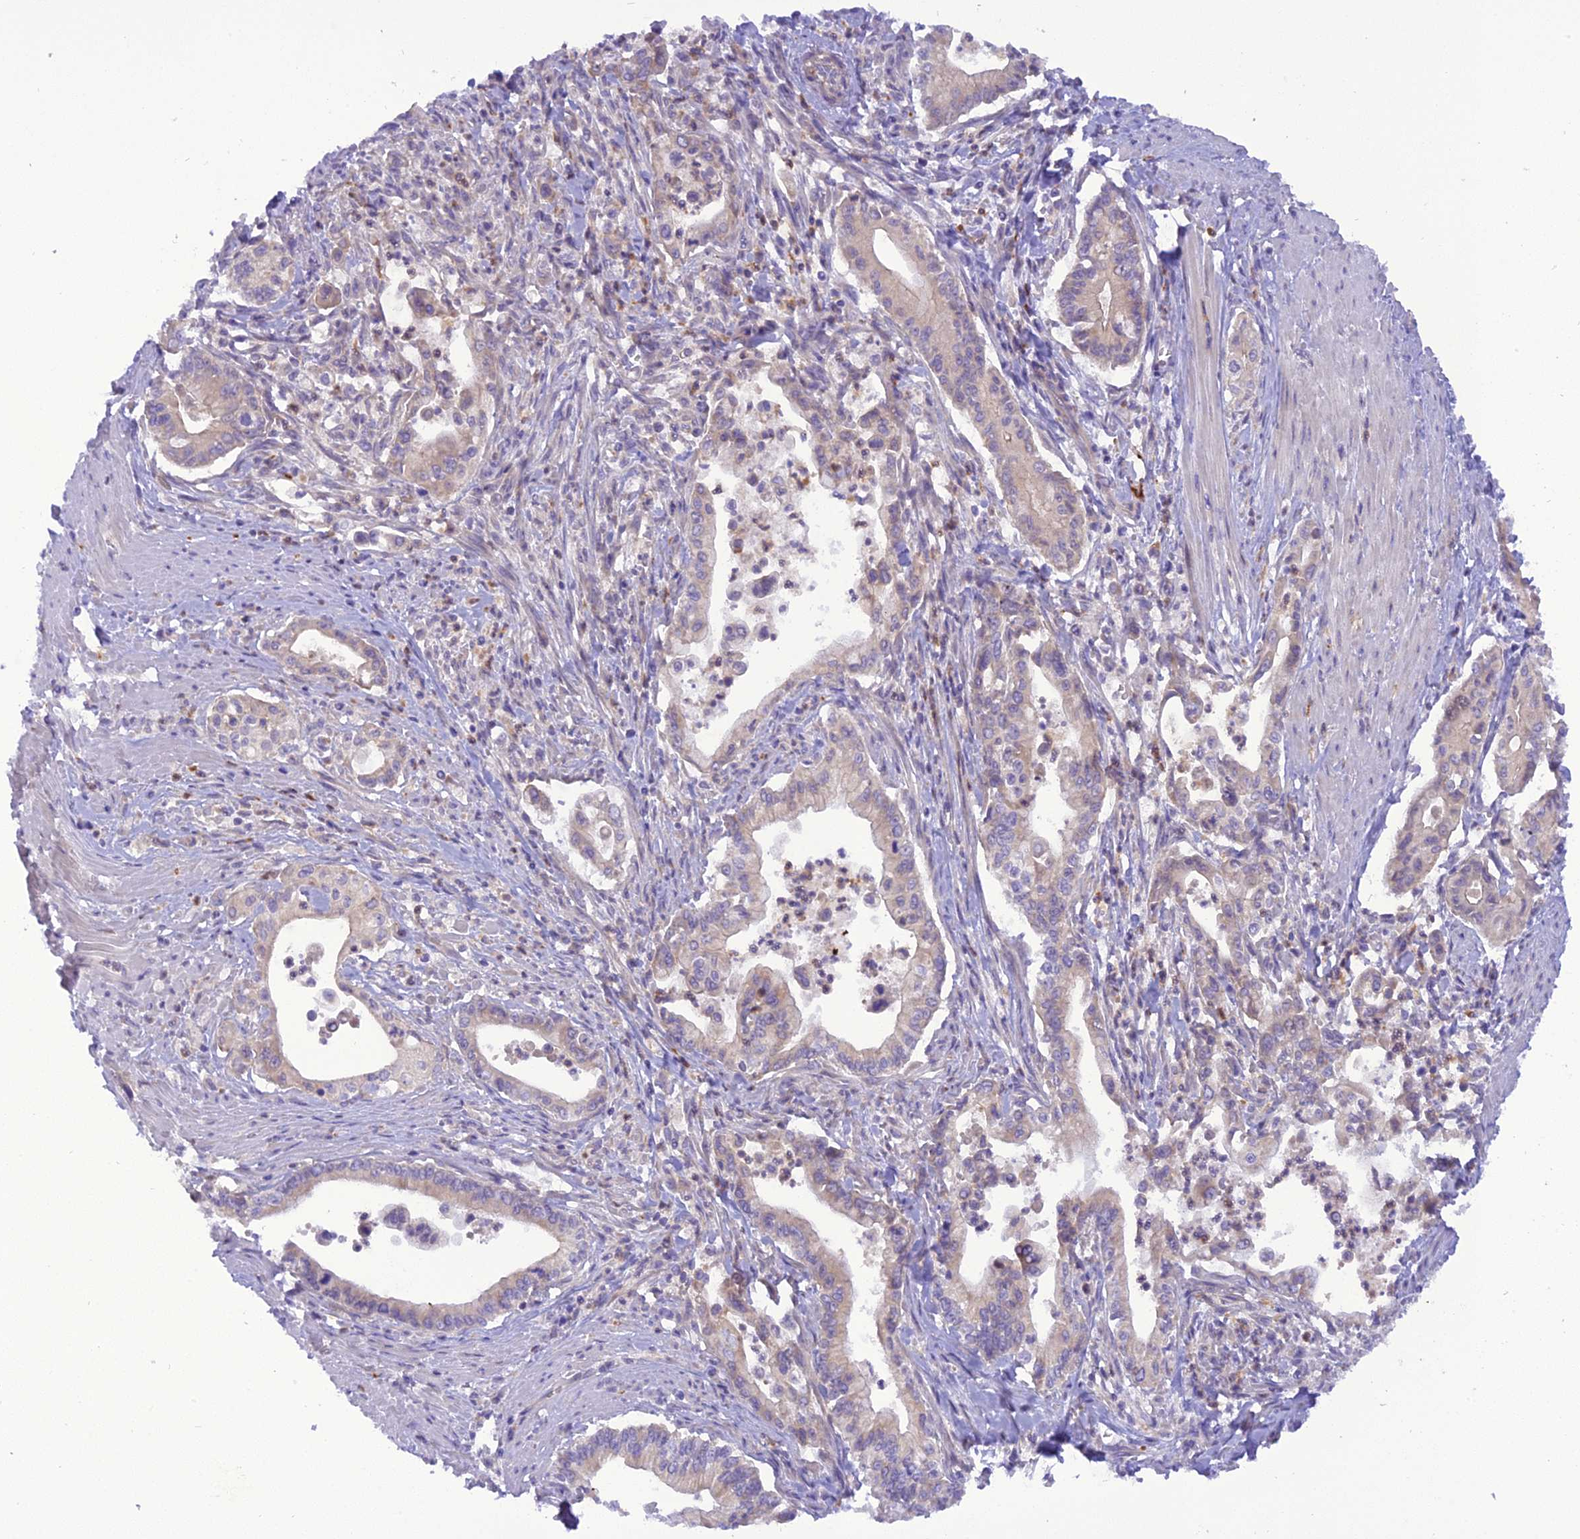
{"staining": {"intensity": "negative", "quantity": "none", "location": "none"}, "tissue": "pancreatic cancer", "cell_type": "Tumor cells", "image_type": "cancer", "snomed": [{"axis": "morphology", "description": "Adenocarcinoma, NOS"}, {"axis": "topography", "description": "Pancreas"}], "caption": "Protein analysis of pancreatic adenocarcinoma reveals no significant expression in tumor cells.", "gene": "TRIM3", "patient": {"sex": "male", "age": 78}}